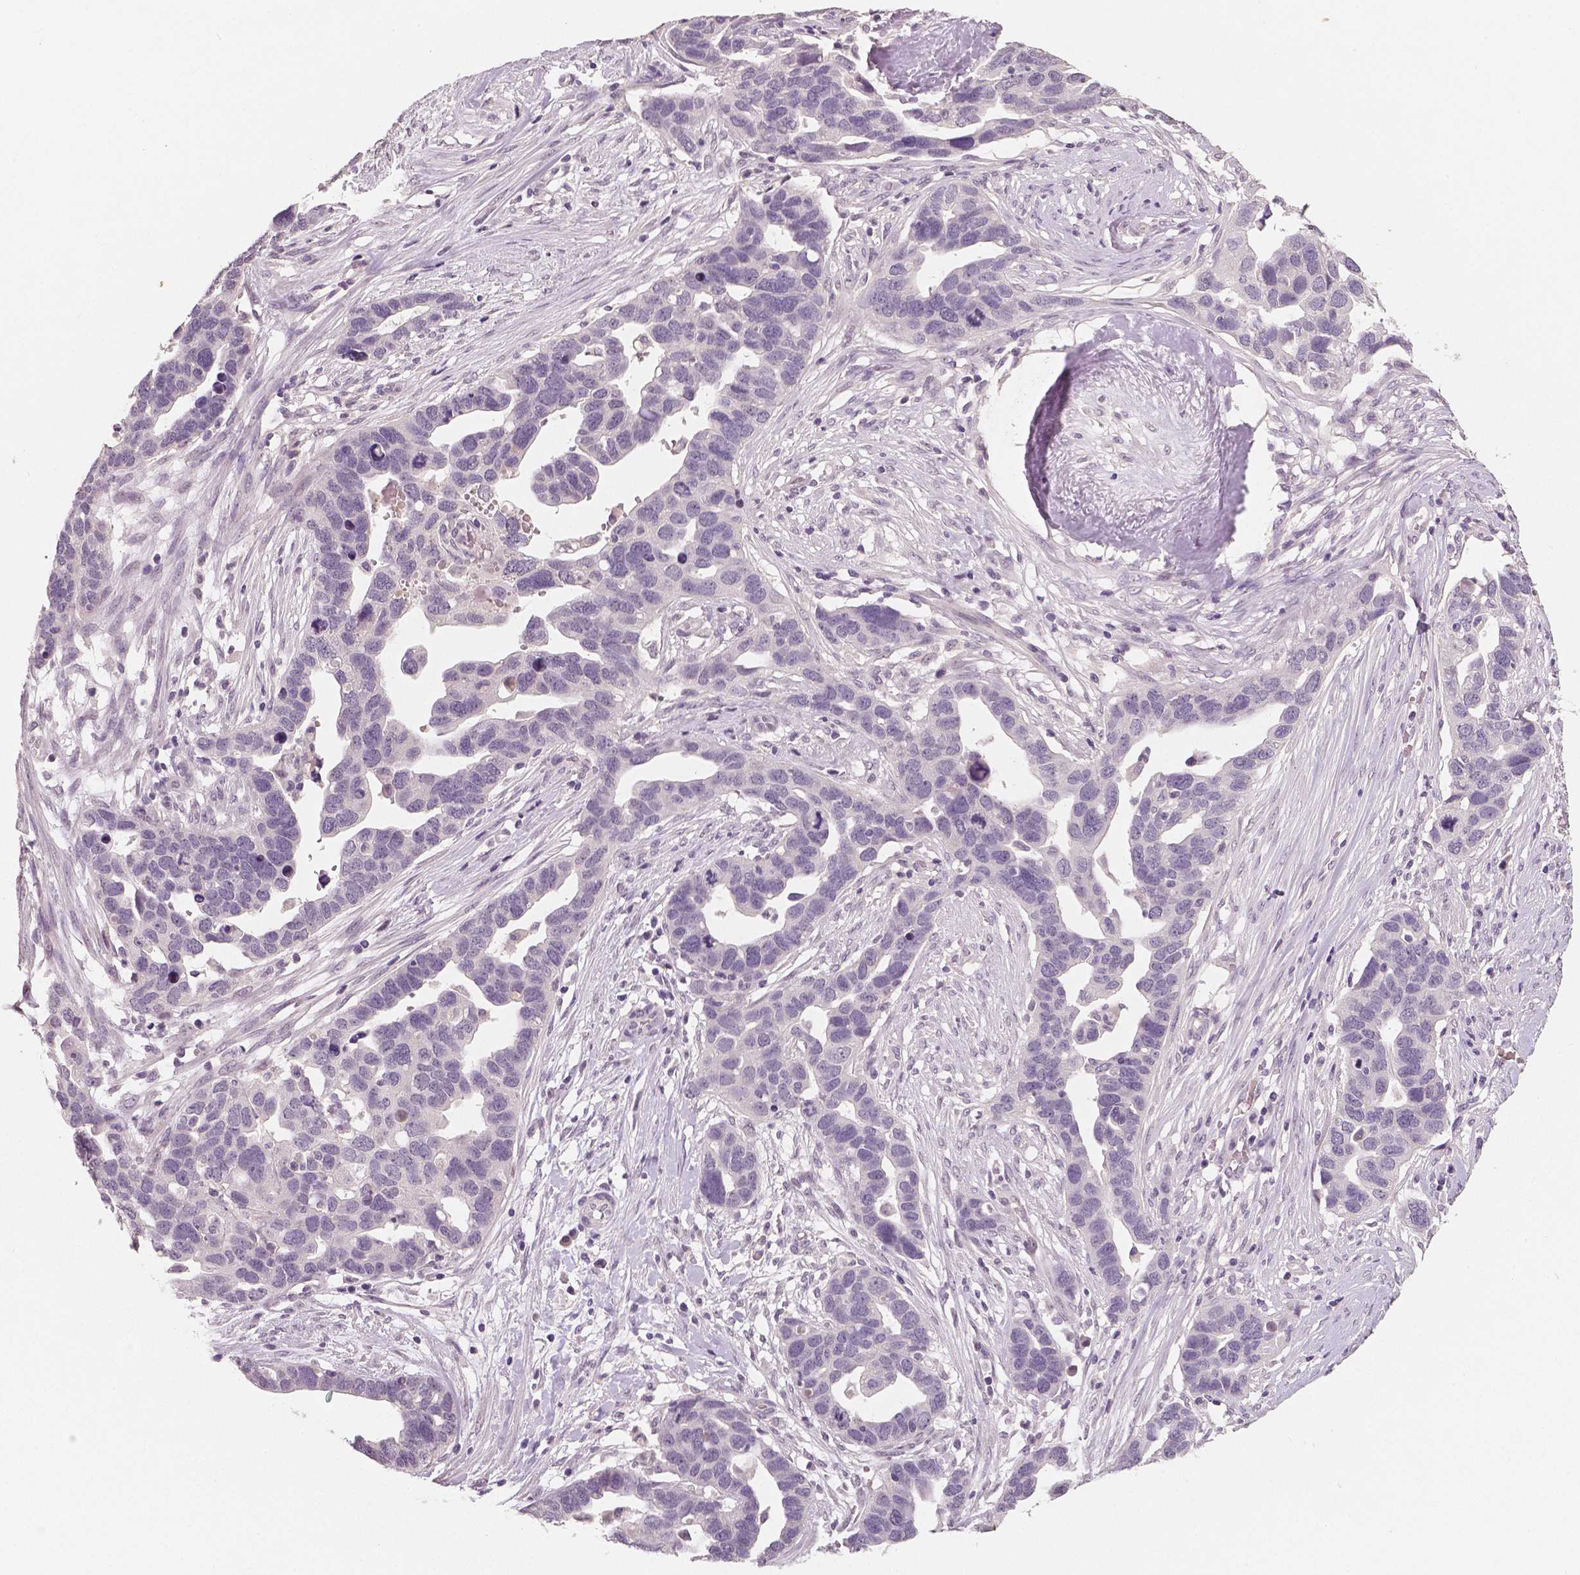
{"staining": {"intensity": "negative", "quantity": "none", "location": "none"}, "tissue": "ovarian cancer", "cell_type": "Tumor cells", "image_type": "cancer", "snomed": [{"axis": "morphology", "description": "Cystadenocarcinoma, serous, NOS"}, {"axis": "topography", "description": "Ovary"}], "caption": "This is an immunohistochemistry (IHC) photomicrograph of ovarian cancer. There is no expression in tumor cells.", "gene": "RNASE7", "patient": {"sex": "female", "age": 54}}